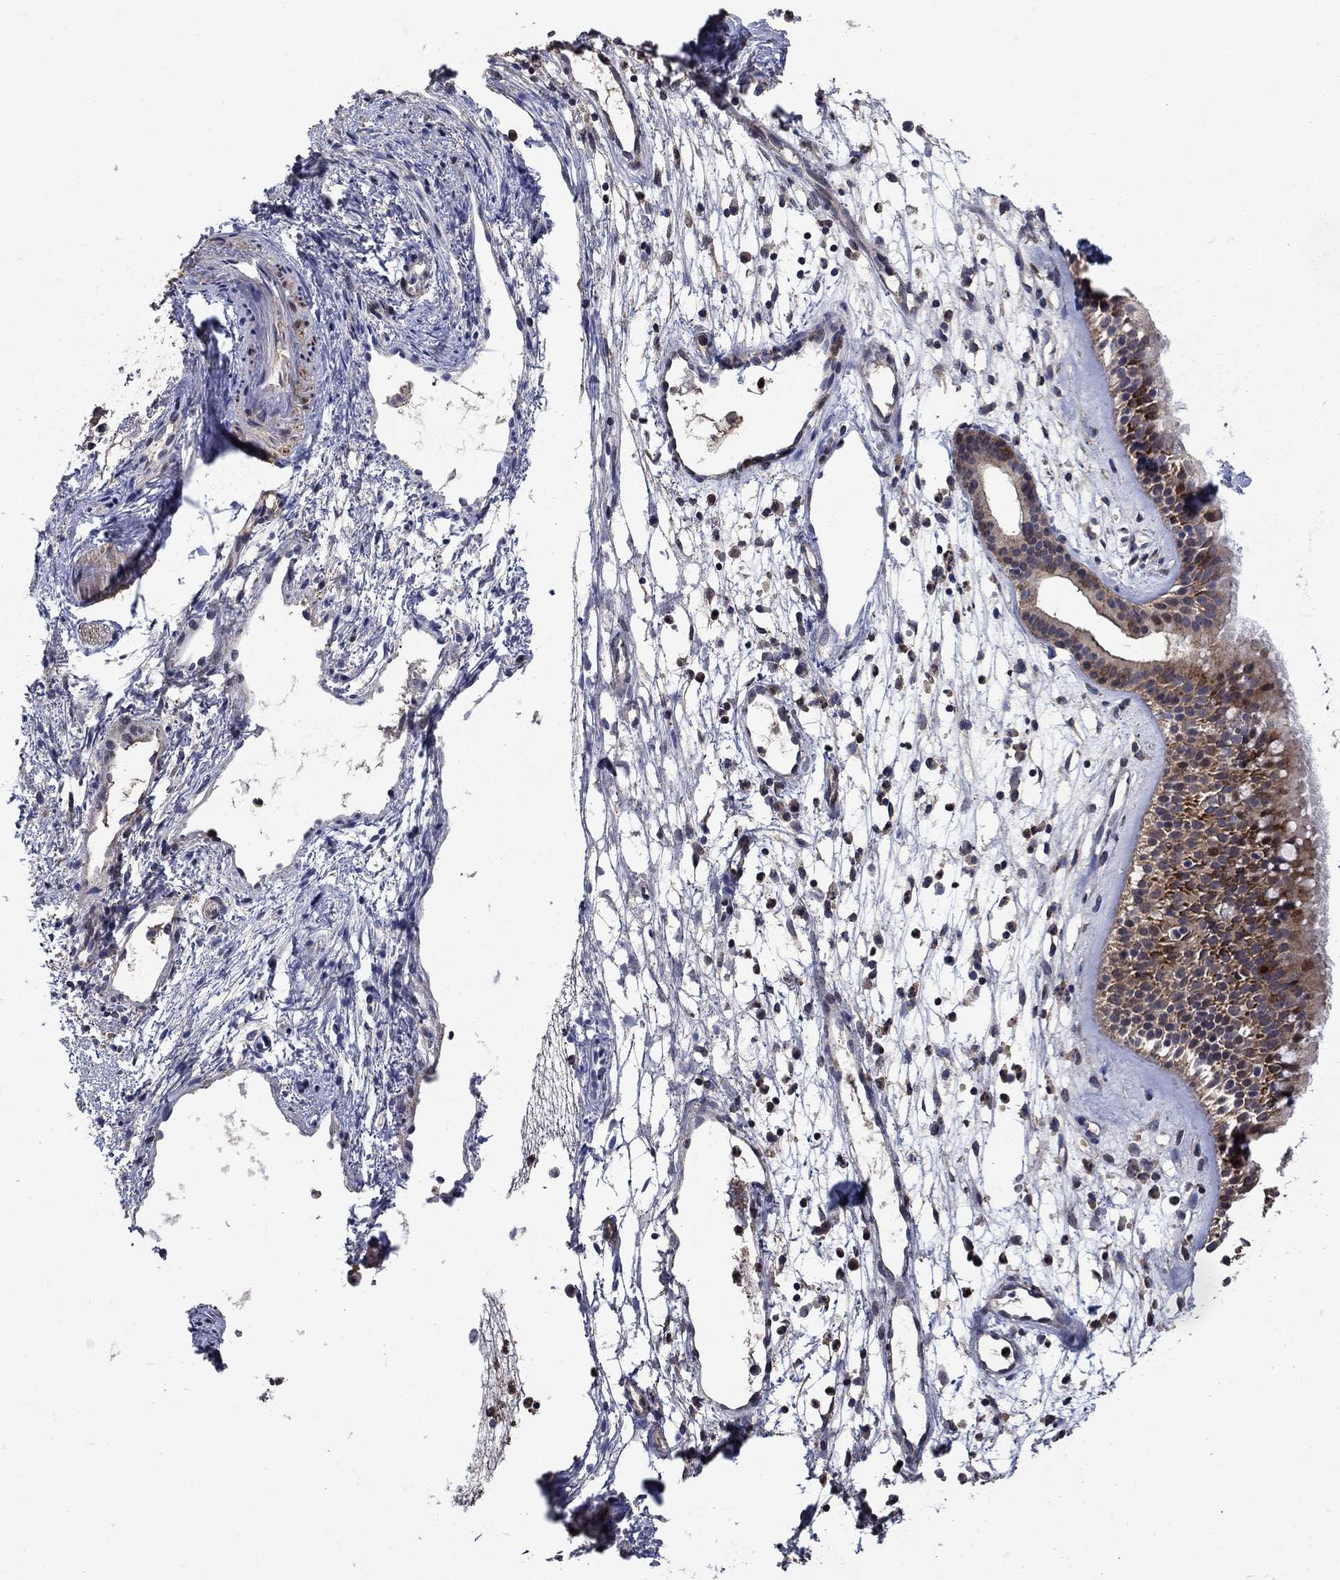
{"staining": {"intensity": "moderate", "quantity": "<25%", "location": "cytoplasmic/membranous"}, "tissue": "nasopharynx", "cell_type": "Respiratory epithelial cells", "image_type": "normal", "snomed": [{"axis": "morphology", "description": "Normal tissue, NOS"}, {"axis": "morphology", "description": "Polyp, NOS"}, {"axis": "topography", "description": "Nasopharynx"}], "caption": "Immunohistochemistry (IHC) image of normal nasopharynx: human nasopharynx stained using immunohistochemistry (IHC) shows low levels of moderate protein expression localized specifically in the cytoplasmic/membranous of respiratory epithelial cells, appearing as a cytoplasmic/membranous brown color.", "gene": "DVL1", "patient": {"sex": "female", "age": 56}}